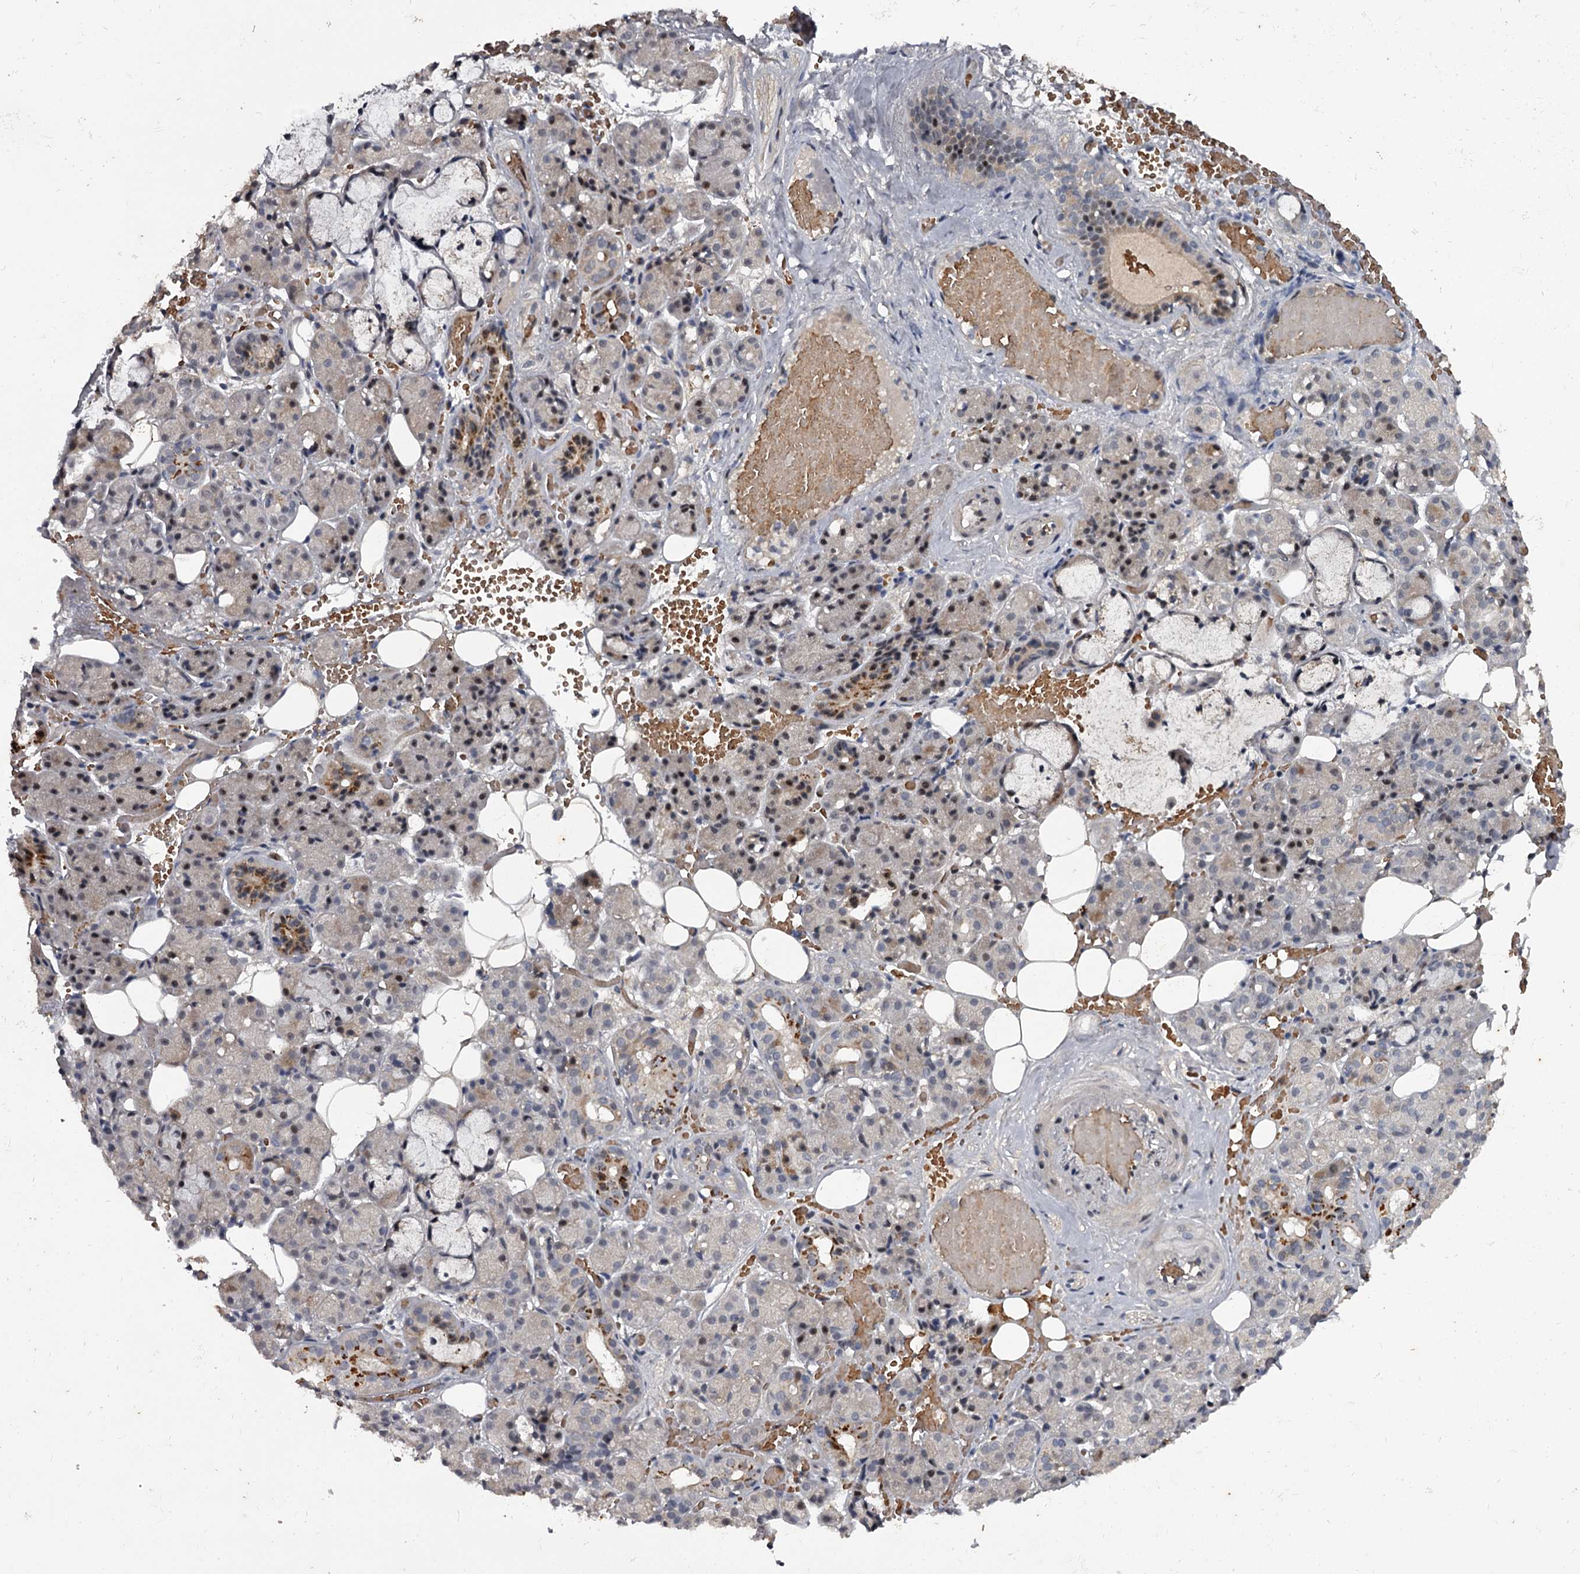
{"staining": {"intensity": "moderate", "quantity": "25%-75%", "location": "cytoplasmic/membranous"}, "tissue": "salivary gland", "cell_type": "Glandular cells", "image_type": "normal", "snomed": [{"axis": "morphology", "description": "Normal tissue, NOS"}, {"axis": "topography", "description": "Salivary gland"}], "caption": "Immunohistochemical staining of unremarkable human salivary gland reveals medium levels of moderate cytoplasmic/membranous expression in approximately 25%-75% of glandular cells. (DAB (3,3'-diaminobenzidine) = brown stain, brightfield microscopy at high magnification).", "gene": "RNF44", "patient": {"sex": "male", "age": 63}}